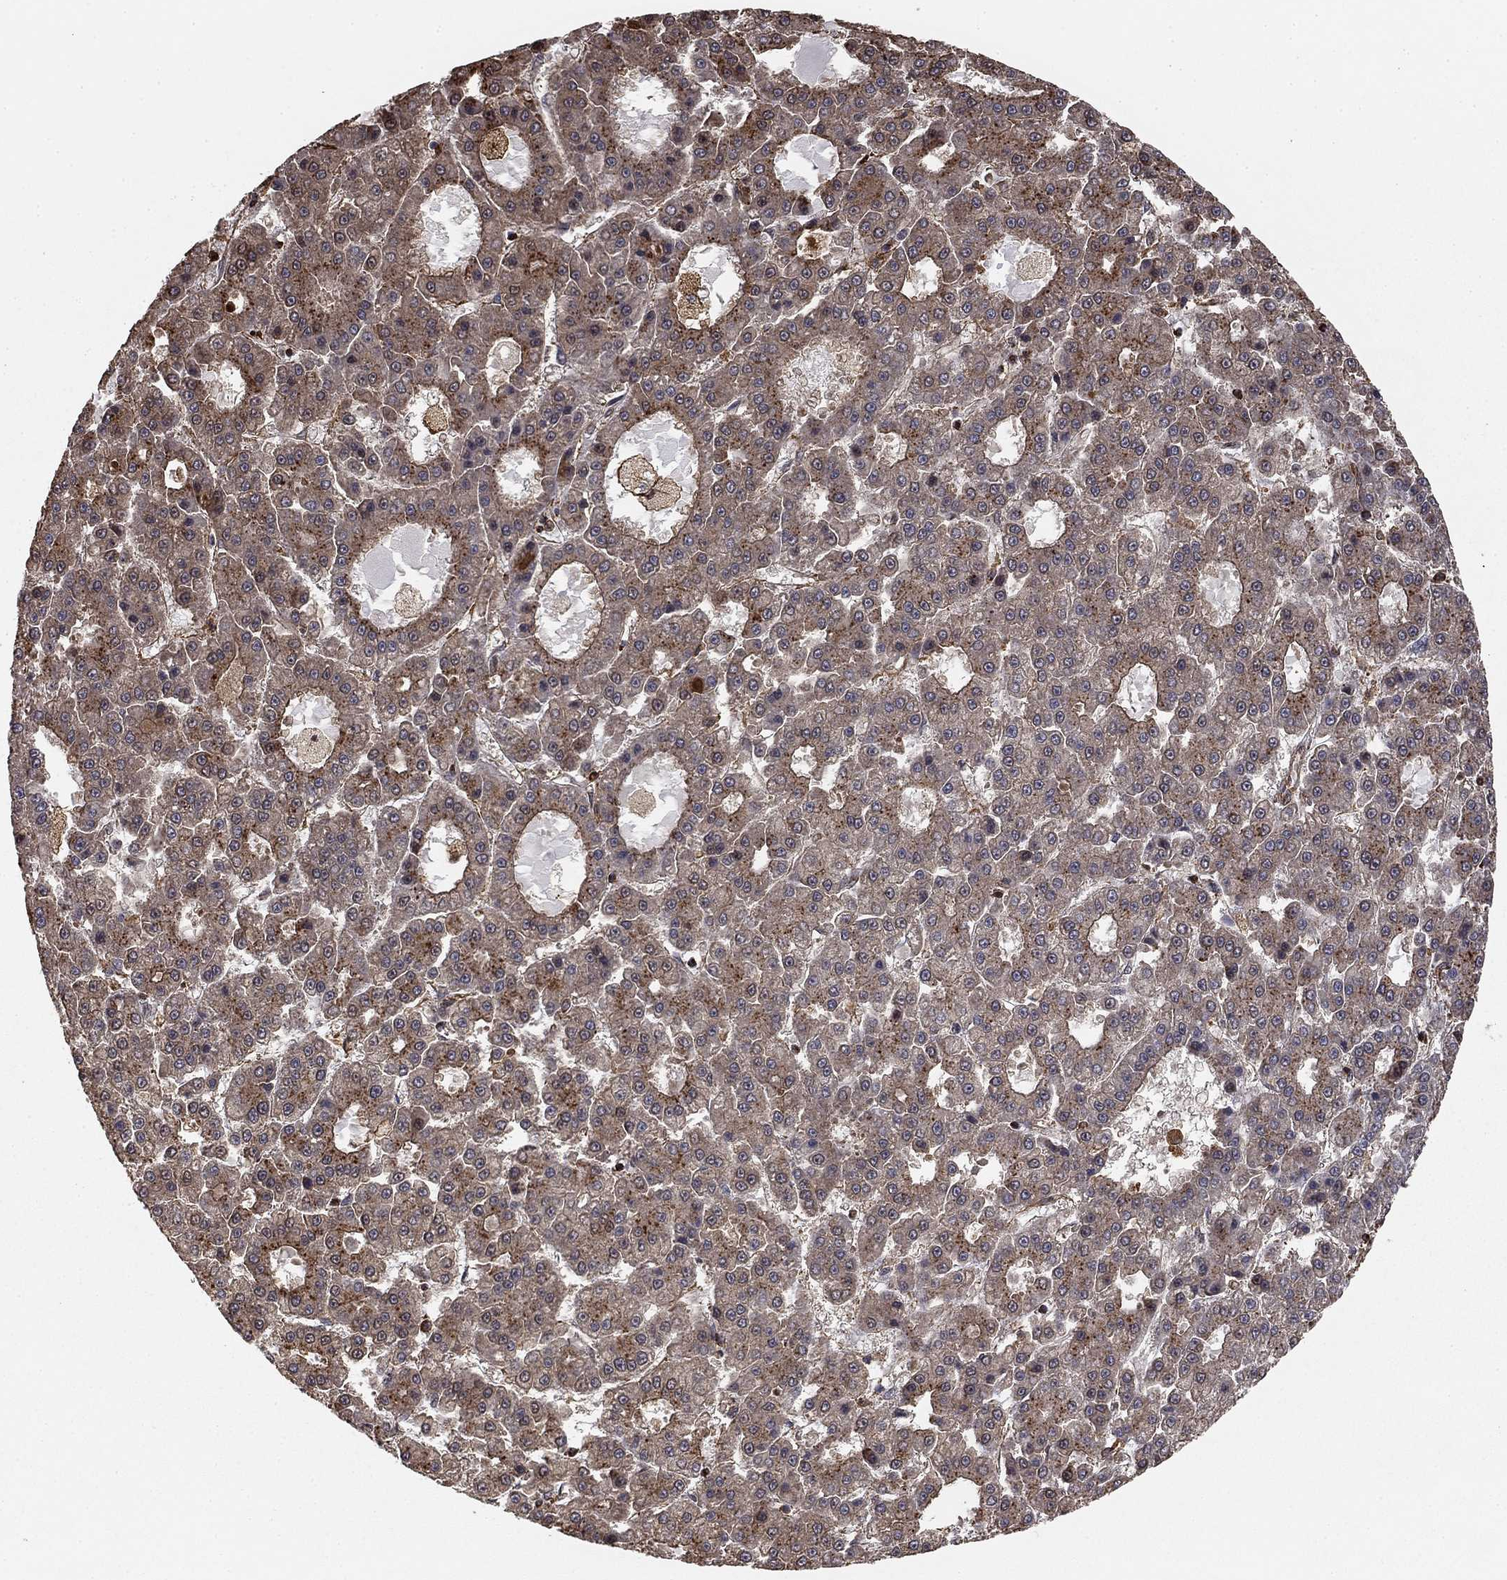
{"staining": {"intensity": "weak", "quantity": "<25%", "location": "cytoplasmic/membranous"}, "tissue": "liver cancer", "cell_type": "Tumor cells", "image_type": "cancer", "snomed": [{"axis": "morphology", "description": "Carcinoma, Hepatocellular, NOS"}, {"axis": "topography", "description": "Liver"}], "caption": "An immunohistochemistry (IHC) micrograph of hepatocellular carcinoma (liver) is shown. There is no staining in tumor cells of hepatocellular carcinoma (liver).", "gene": "HABP4", "patient": {"sex": "male", "age": 70}}